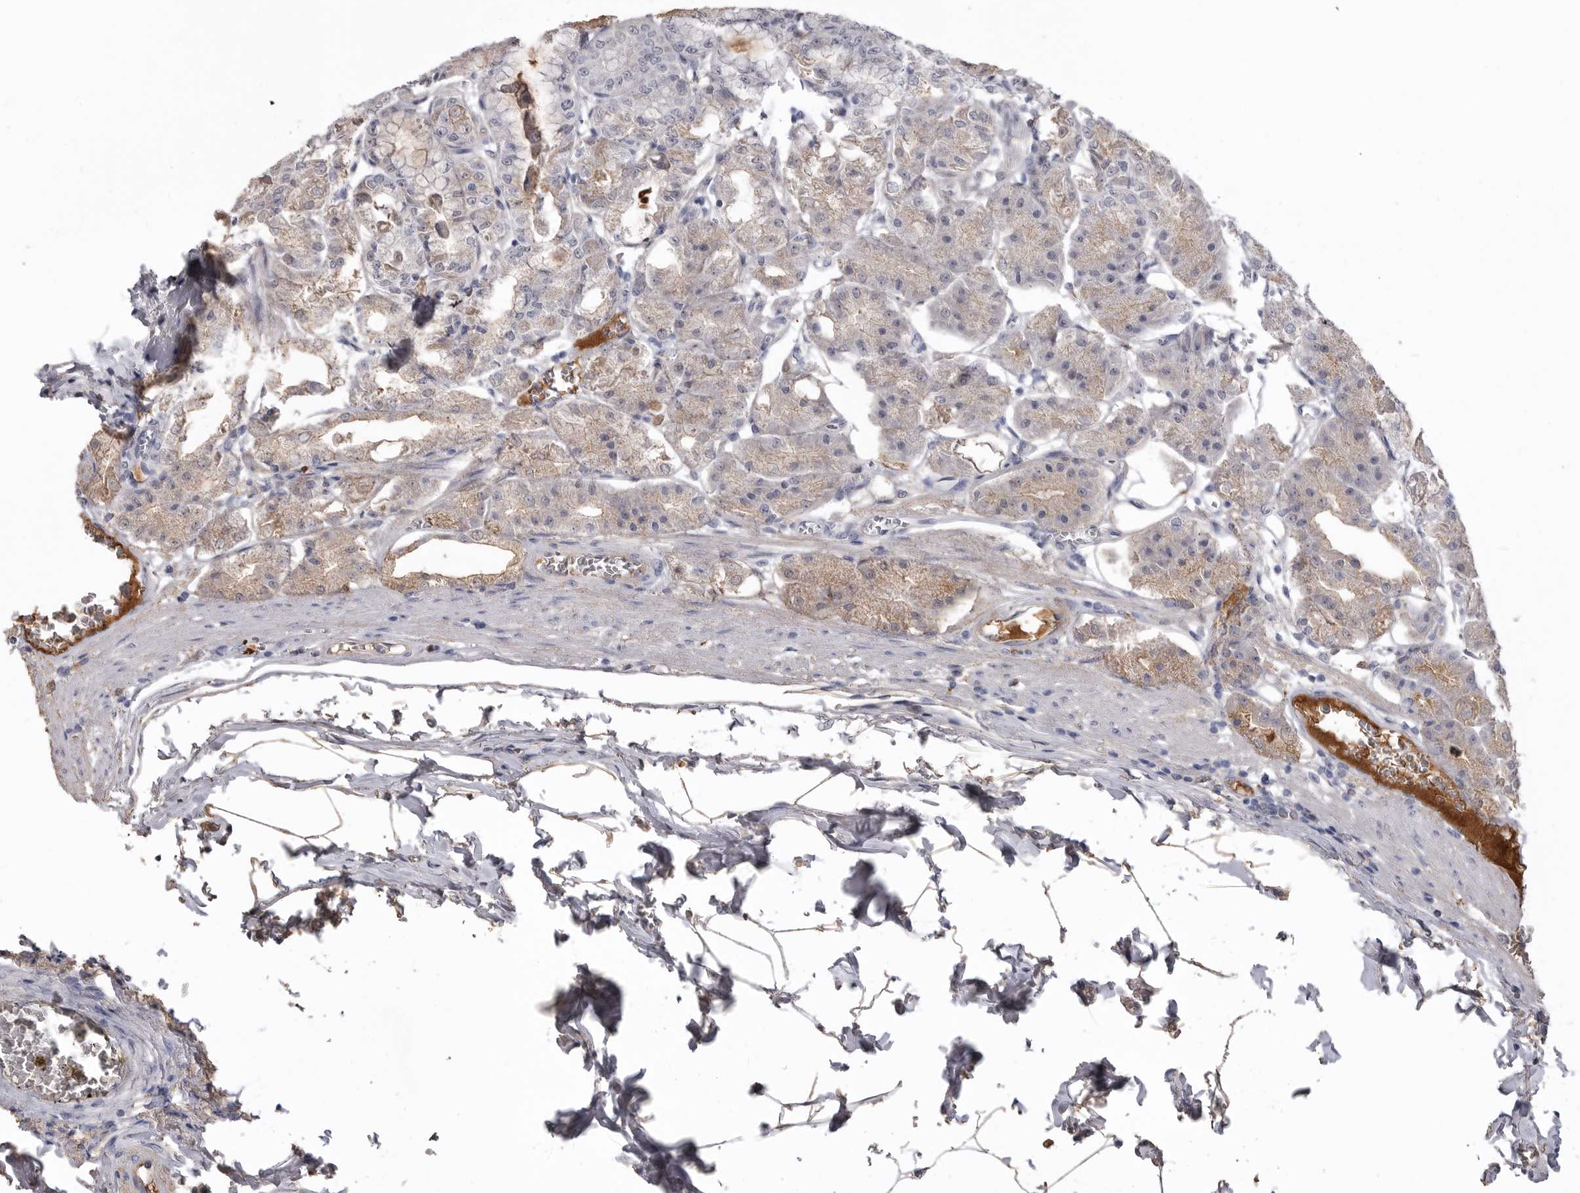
{"staining": {"intensity": "weak", "quantity": "<25%", "location": "cytoplasmic/membranous"}, "tissue": "stomach", "cell_type": "Glandular cells", "image_type": "normal", "snomed": [{"axis": "morphology", "description": "Normal tissue, NOS"}, {"axis": "topography", "description": "Stomach, lower"}], "caption": "DAB (3,3'-diaminobenzidine) immunohistochemical staining of unremarkable human stomach reveals no significant expression in glandular cells.", "gene": "AHSG", "patient": {"sex": "male", "age": 71}}